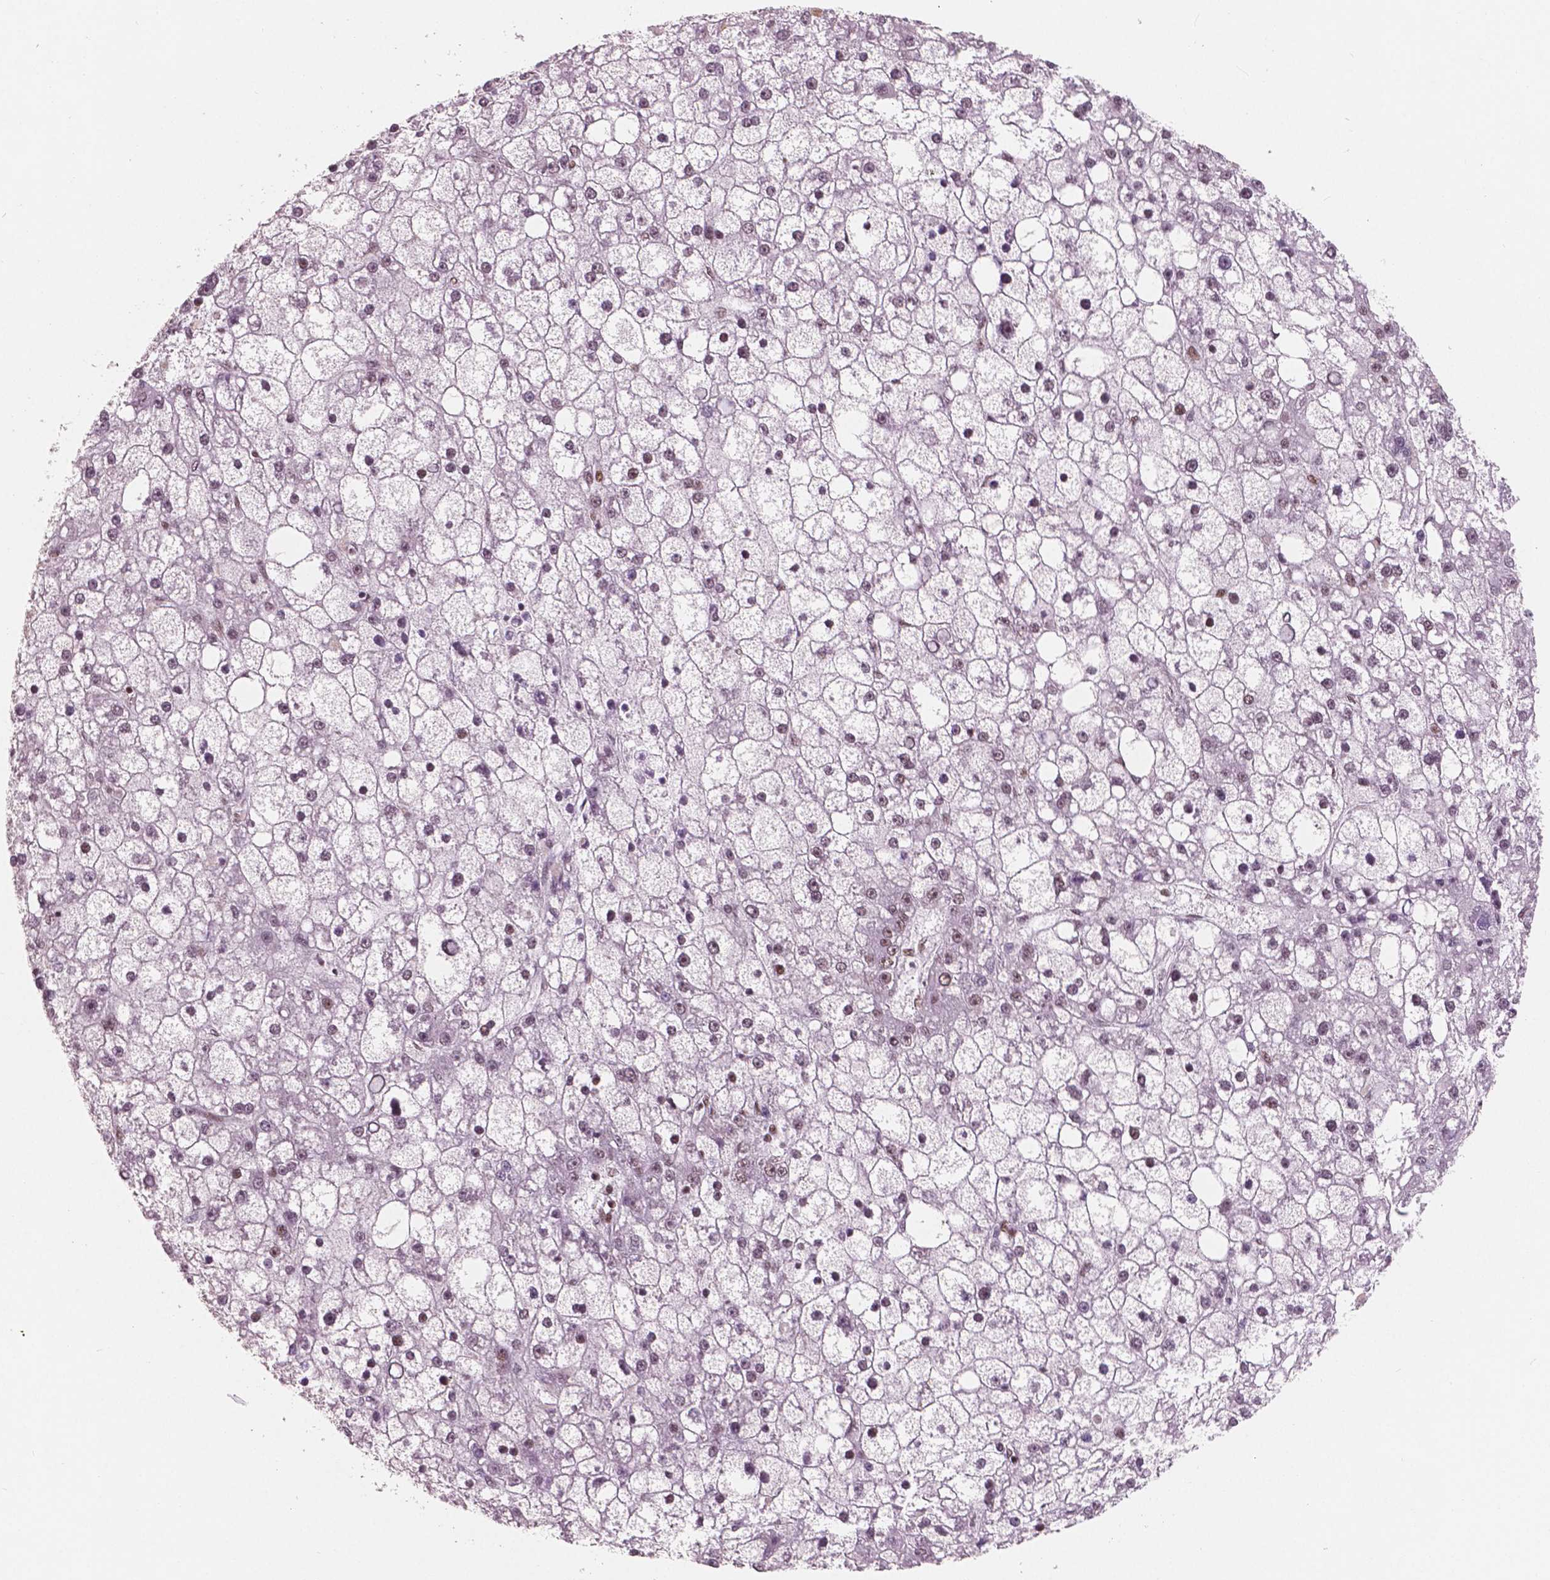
{"staining": {"intensity": "moderate", "quantity": "25%-75%", "location": "nuclear"}, "tissue": "liver cancer", "cell_type": "Tumor cells", "image_type": "cancer", "snomed": [{"axis": "morphology", "description": "Carcinoma, Hepatocellular, NOS"}, {"axis": "topography", "description": "Liver"}], "caption": "A brown stain highlights moderate nuclear positivity of a protein in human liver cancer tumor cells.", "gene": "BRD4", "patient": {"sex": "male", "age": 67}}